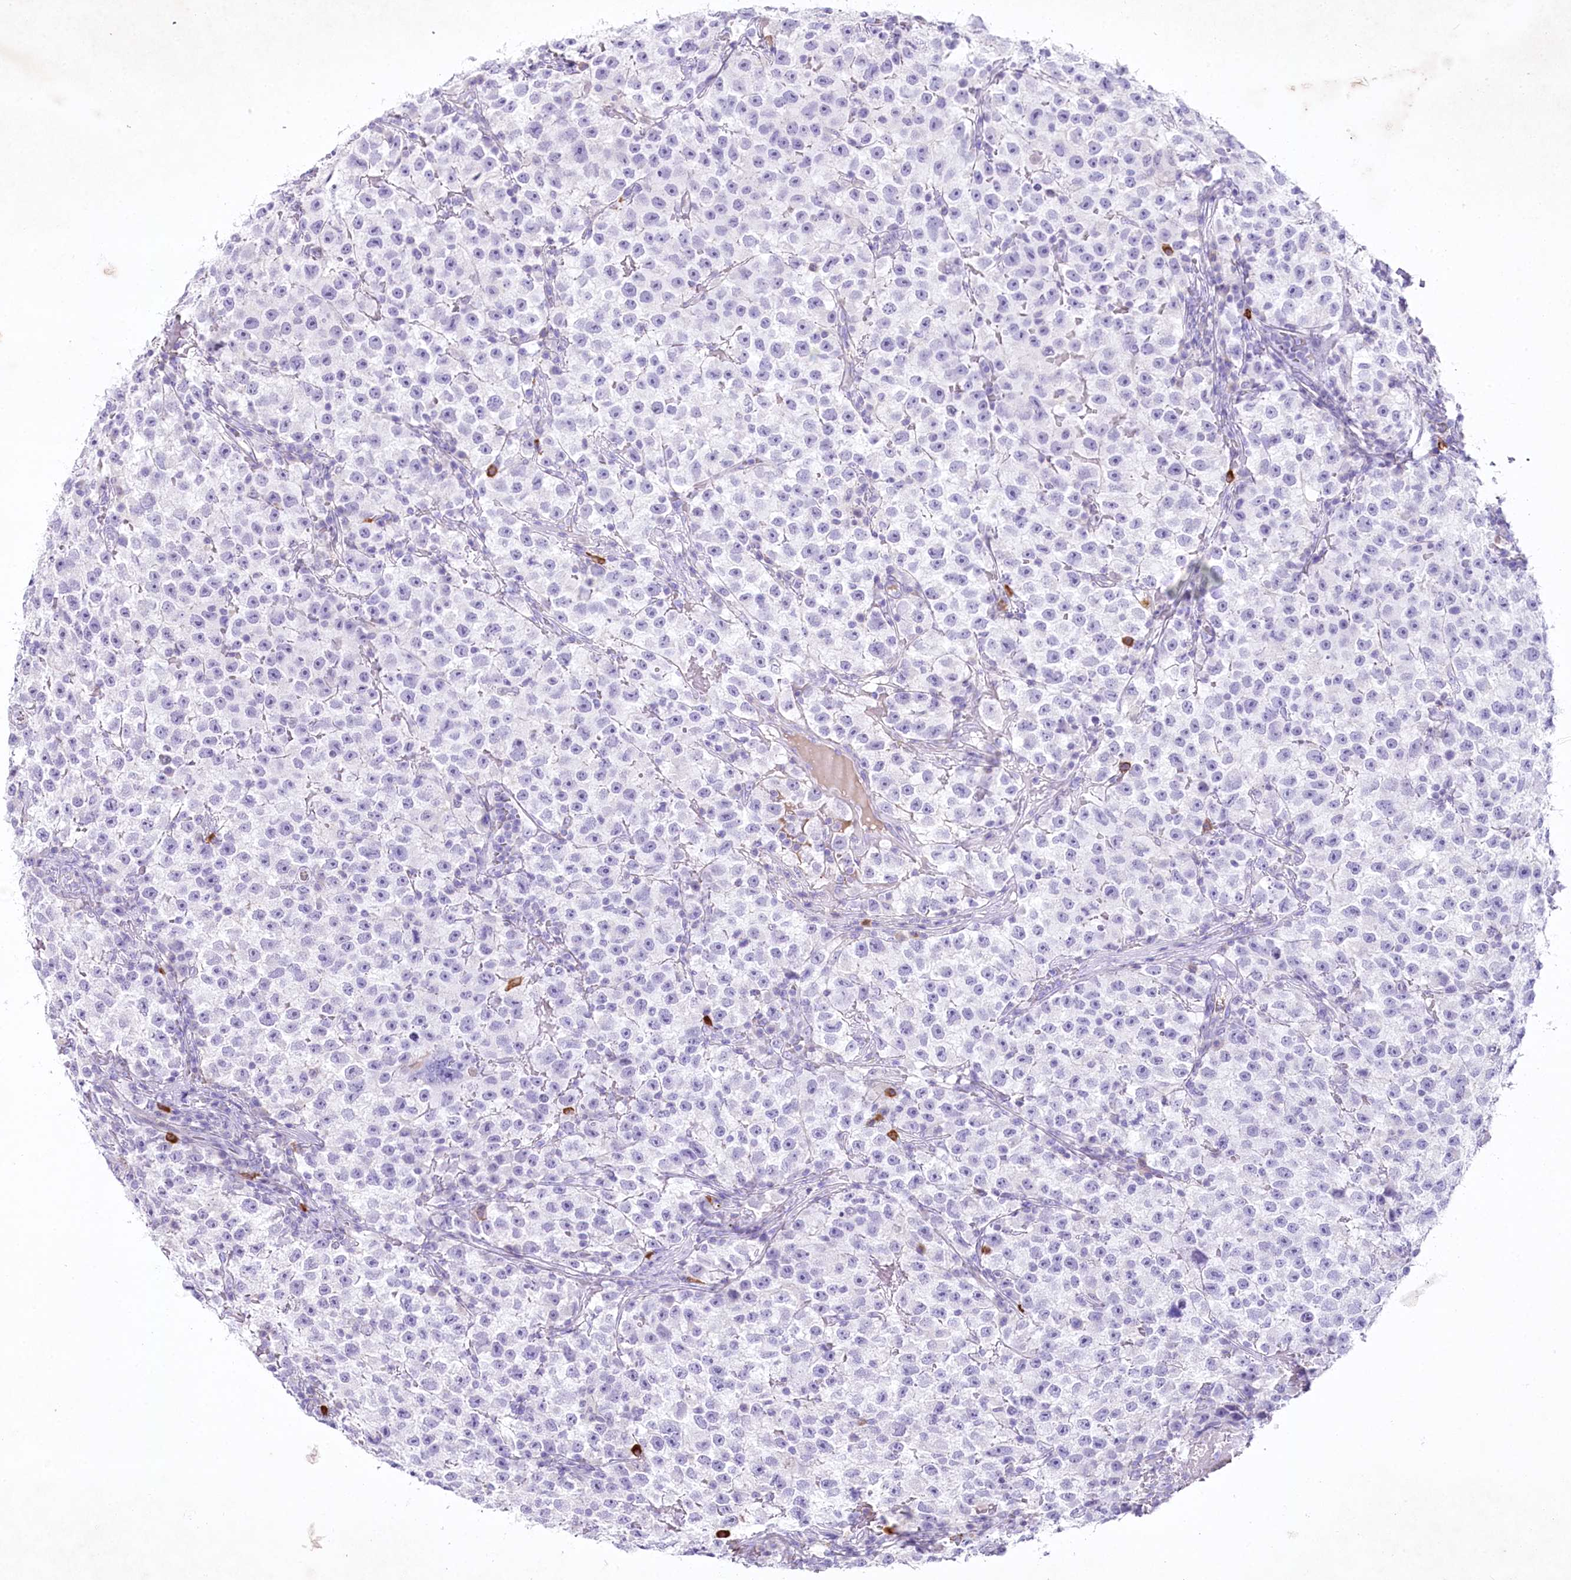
{"staining": {"intensity": "negative", "quantity": "none", "location": "none"}, "tissue": "testis cancer", "cell_type": "Tumor cells", "image_type": "cancer", "snomed": [{"axis": "morphology", "description": "Seminoma, NOS"}, {"axis": "topography", "description": "Testis"}], "caption": "Tumor cells are negative for protein expression in human seminoma (testis).", "gene": "MYOZ1", "patient": {"sex": "male", "age": 22}}